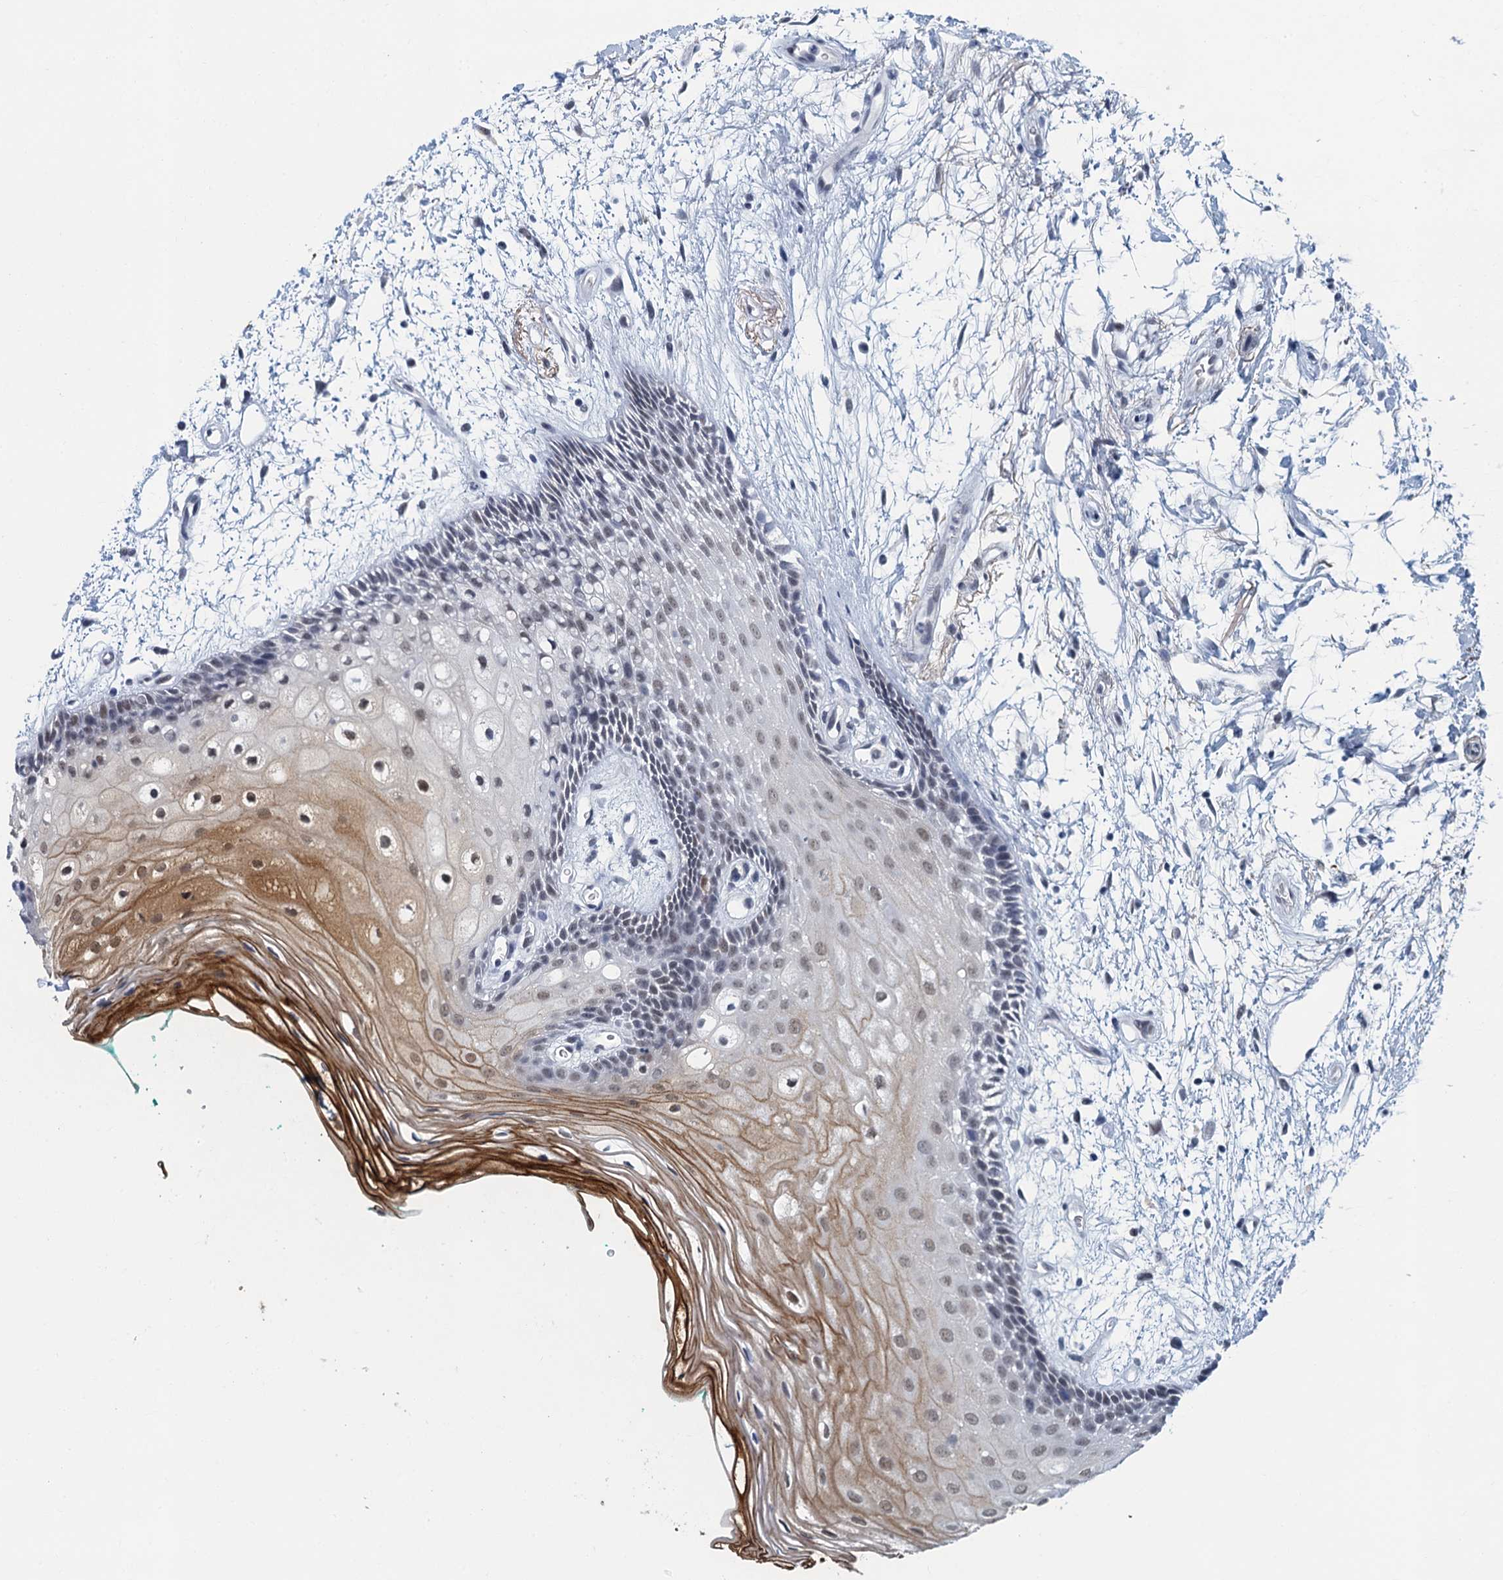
{"staining": {"intensity": "moderate", "quantity": "25%-75%", "location": "cytoplasmic/membranous,nuclear"}, "tissue": "oral mucosa", "cell_type": "Squamous epithelial cells", "image_type": "normal", "snomed": [{"axis": "morphology", "description": "Normal tissue, NOS"}, {"axis": "topography", "description": "Skeletal muscle"}, {"axis": "topography", "description": "Oral tissue"}, {"axis": "topography", "description": "Peripheral nerve tissue"}], "caption": "Protein expression analysis of unremarkable human oral mucosa reveals moderate cytoplasmic/membranous,nuclear positivity in about 25%-75% of squamous epithelial cells. The staining is performed using DAB brown chromogen to label protein expression. The nuclei are counter-stained blue using hematoxylin.", "gene": "EPS8L1", "patient": {"sex": "female", "age": 84}}